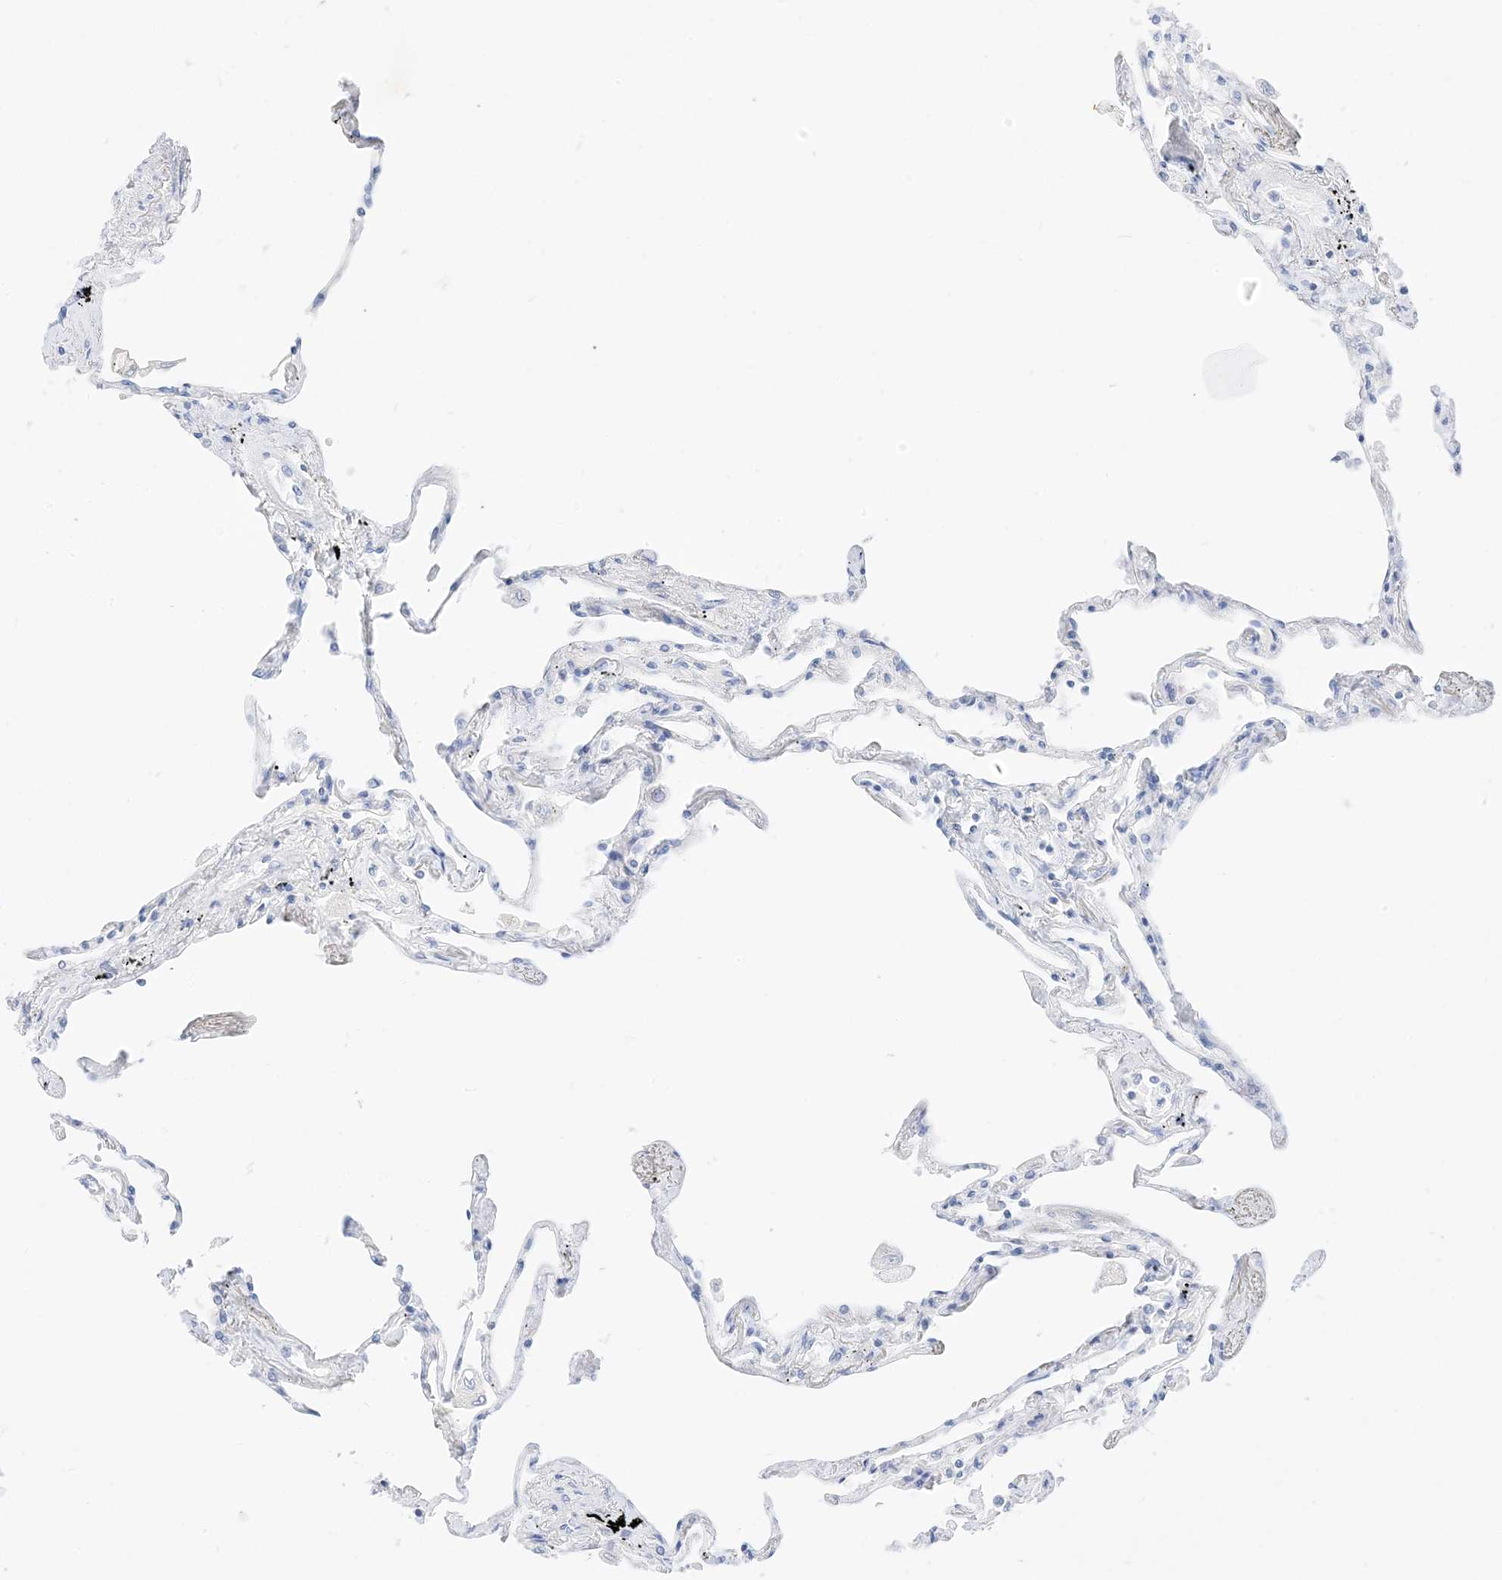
{"staining": {"intensity": "negative", "quantity": "none", "location": "none"}, "tissue": "lung", "cell_type": "Alveolar cells", "image_type": "normal", "snomed": [{"axis": "morphology", "description": "Normal tissue, NOS"}, {"axis": "topography", "description": "Lung"}], "caption": "A micrograph of human lung is negative for staining in alveolar cells. (Immunohistochemistry, brightfield microscopy, high magnification).", "gene": "MUC17", "patient": {"sex": "female", "age": 67}}